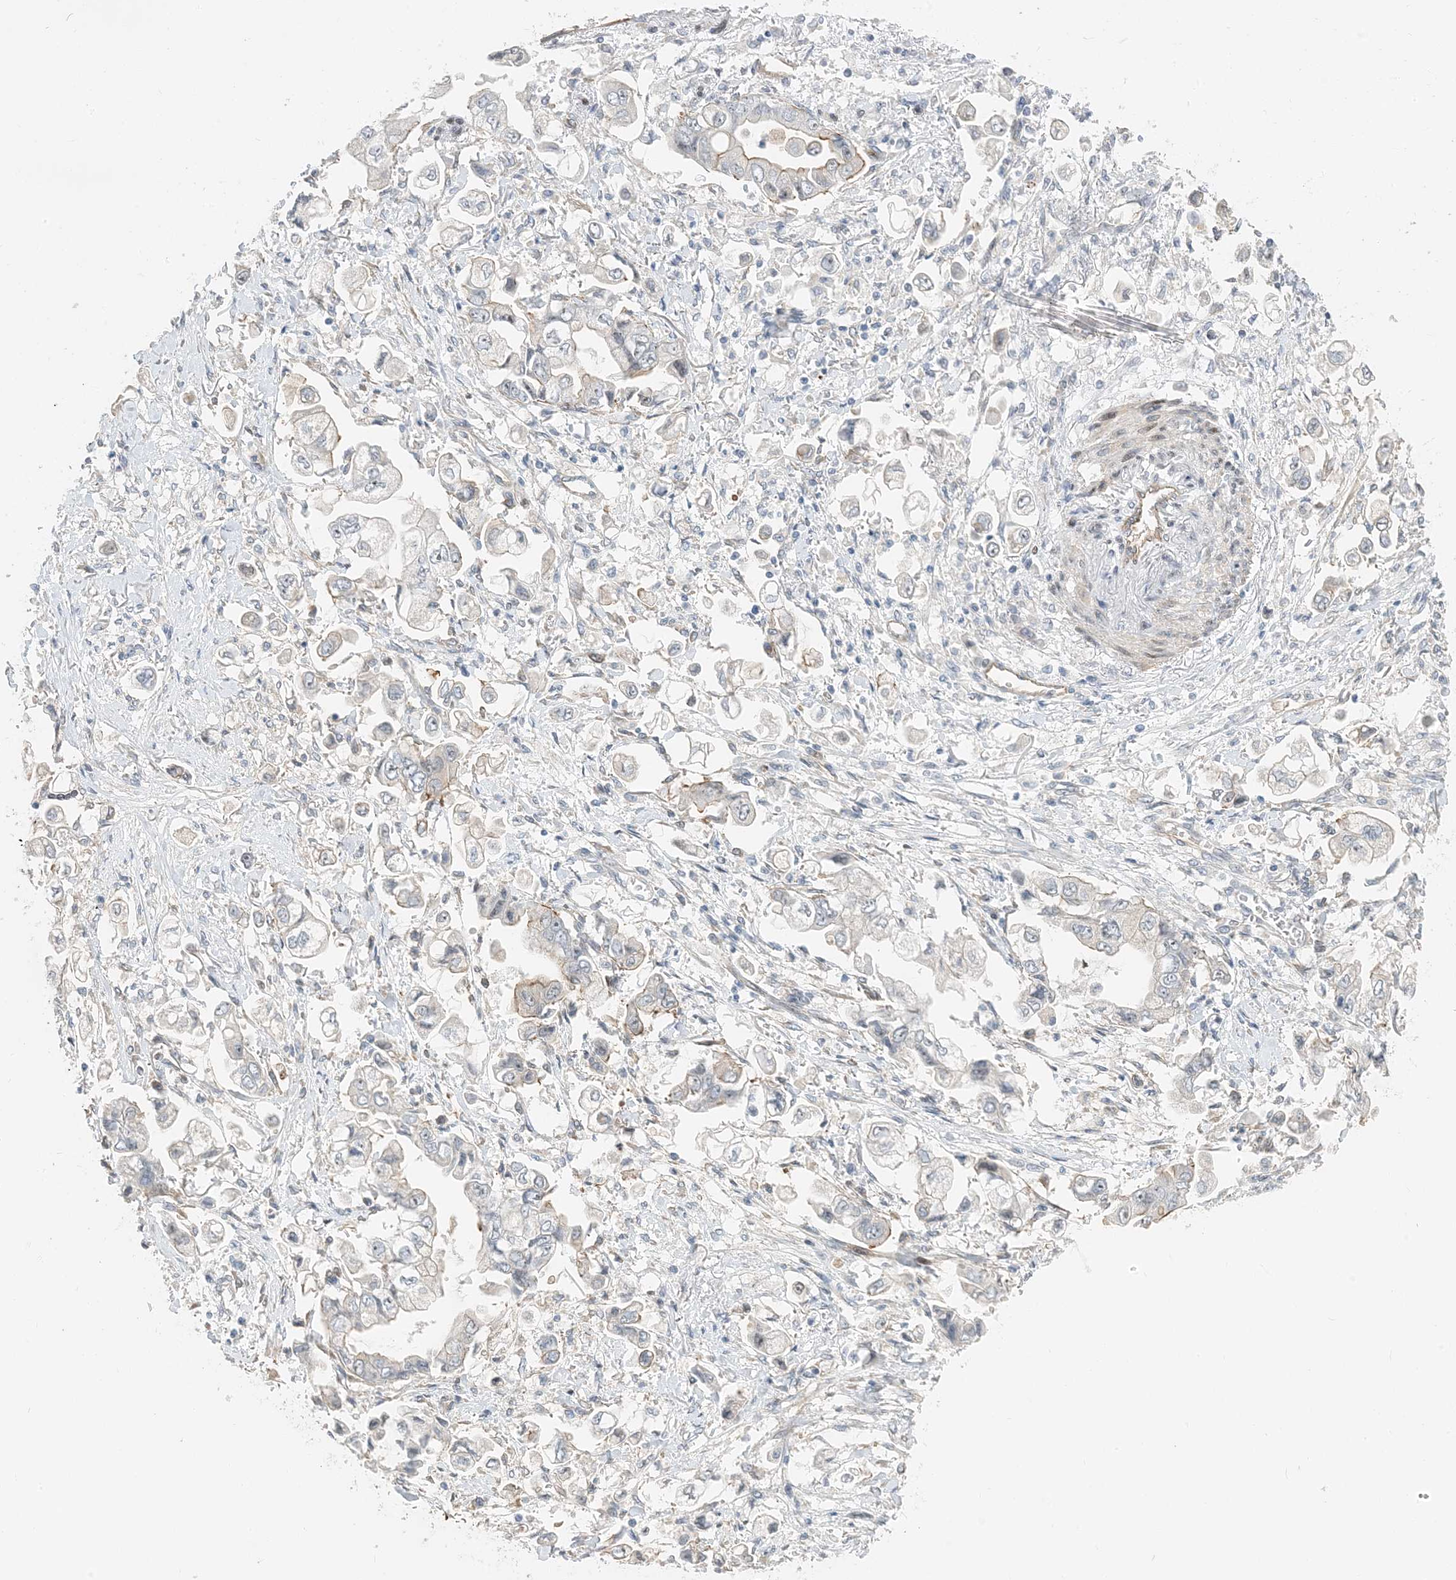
{"staining": {"intensity": "weak", "quantity": "<25%", "location": "cytoplasmic/membranous"}, "tissue": "stomach cancer", "cell_type": "Tumor cells", "image_type": "cancer", "snomed": [{"axis": "morphology", "description": "Adenocarcinoma, NOS"}, {"axis": "topography", "description": "Stomach"}], "caption": "IHC photomicrograph of neoplastic tissue: stomach cancer (adenocarcinoma) stained with DAB (3,3'-diaminobenzidine) shows no significant protein staining in tumor cells.", "gene": "IL36B", "patient": {"sex": "male", "age": 62}}